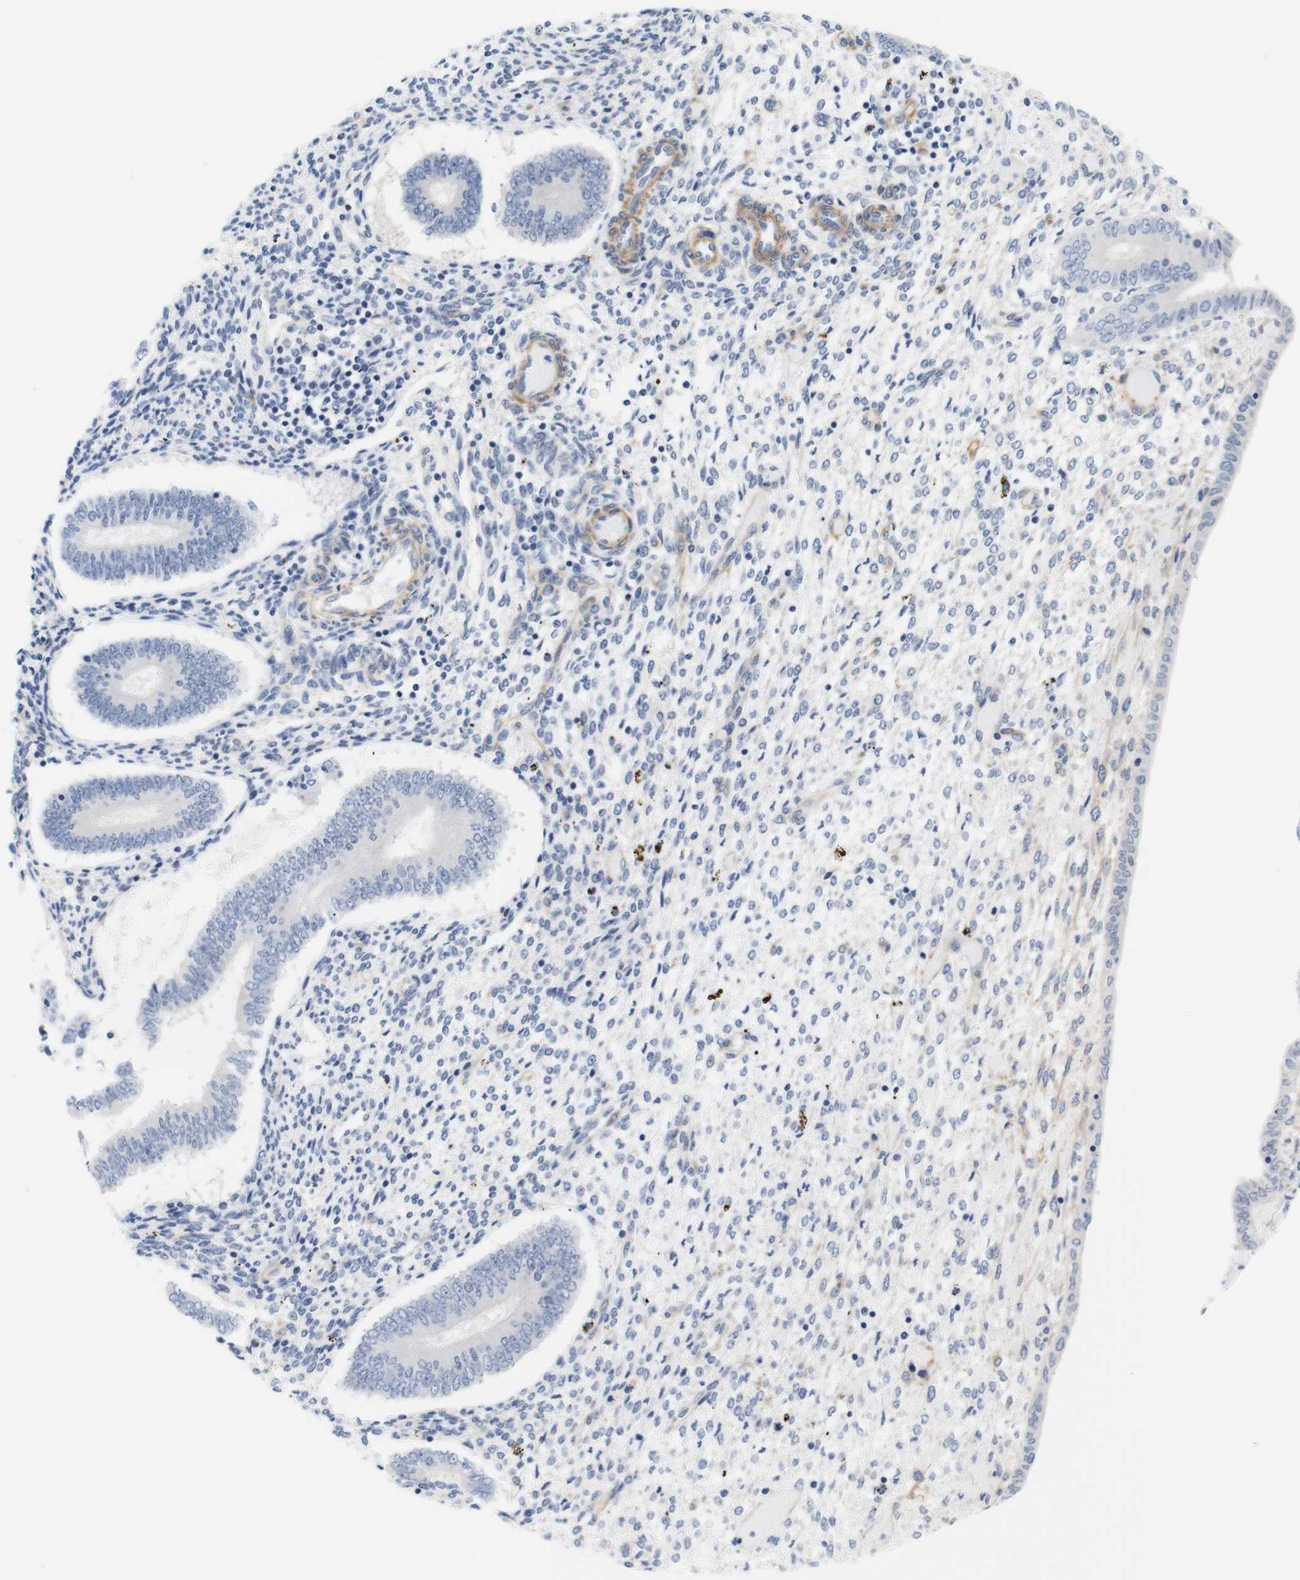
{"staining": {"intensity": "negative", "quantity": "none", "location": "none"}, "tissue": "endometrium", "cell_type": "Cells in endometrial stroma", "image_type": "normal", "snomed": [{"axis": "morphology", "description": "Normal tissue, NOS"}, {"axis": "topography", "description": "Endometrium"}], "caption": "Endometrium stained for a protein using IHC displays no staining cells in endometrial stroma.", "gene": "STMN3", "patient": {"sex": "female", "age": 42}}